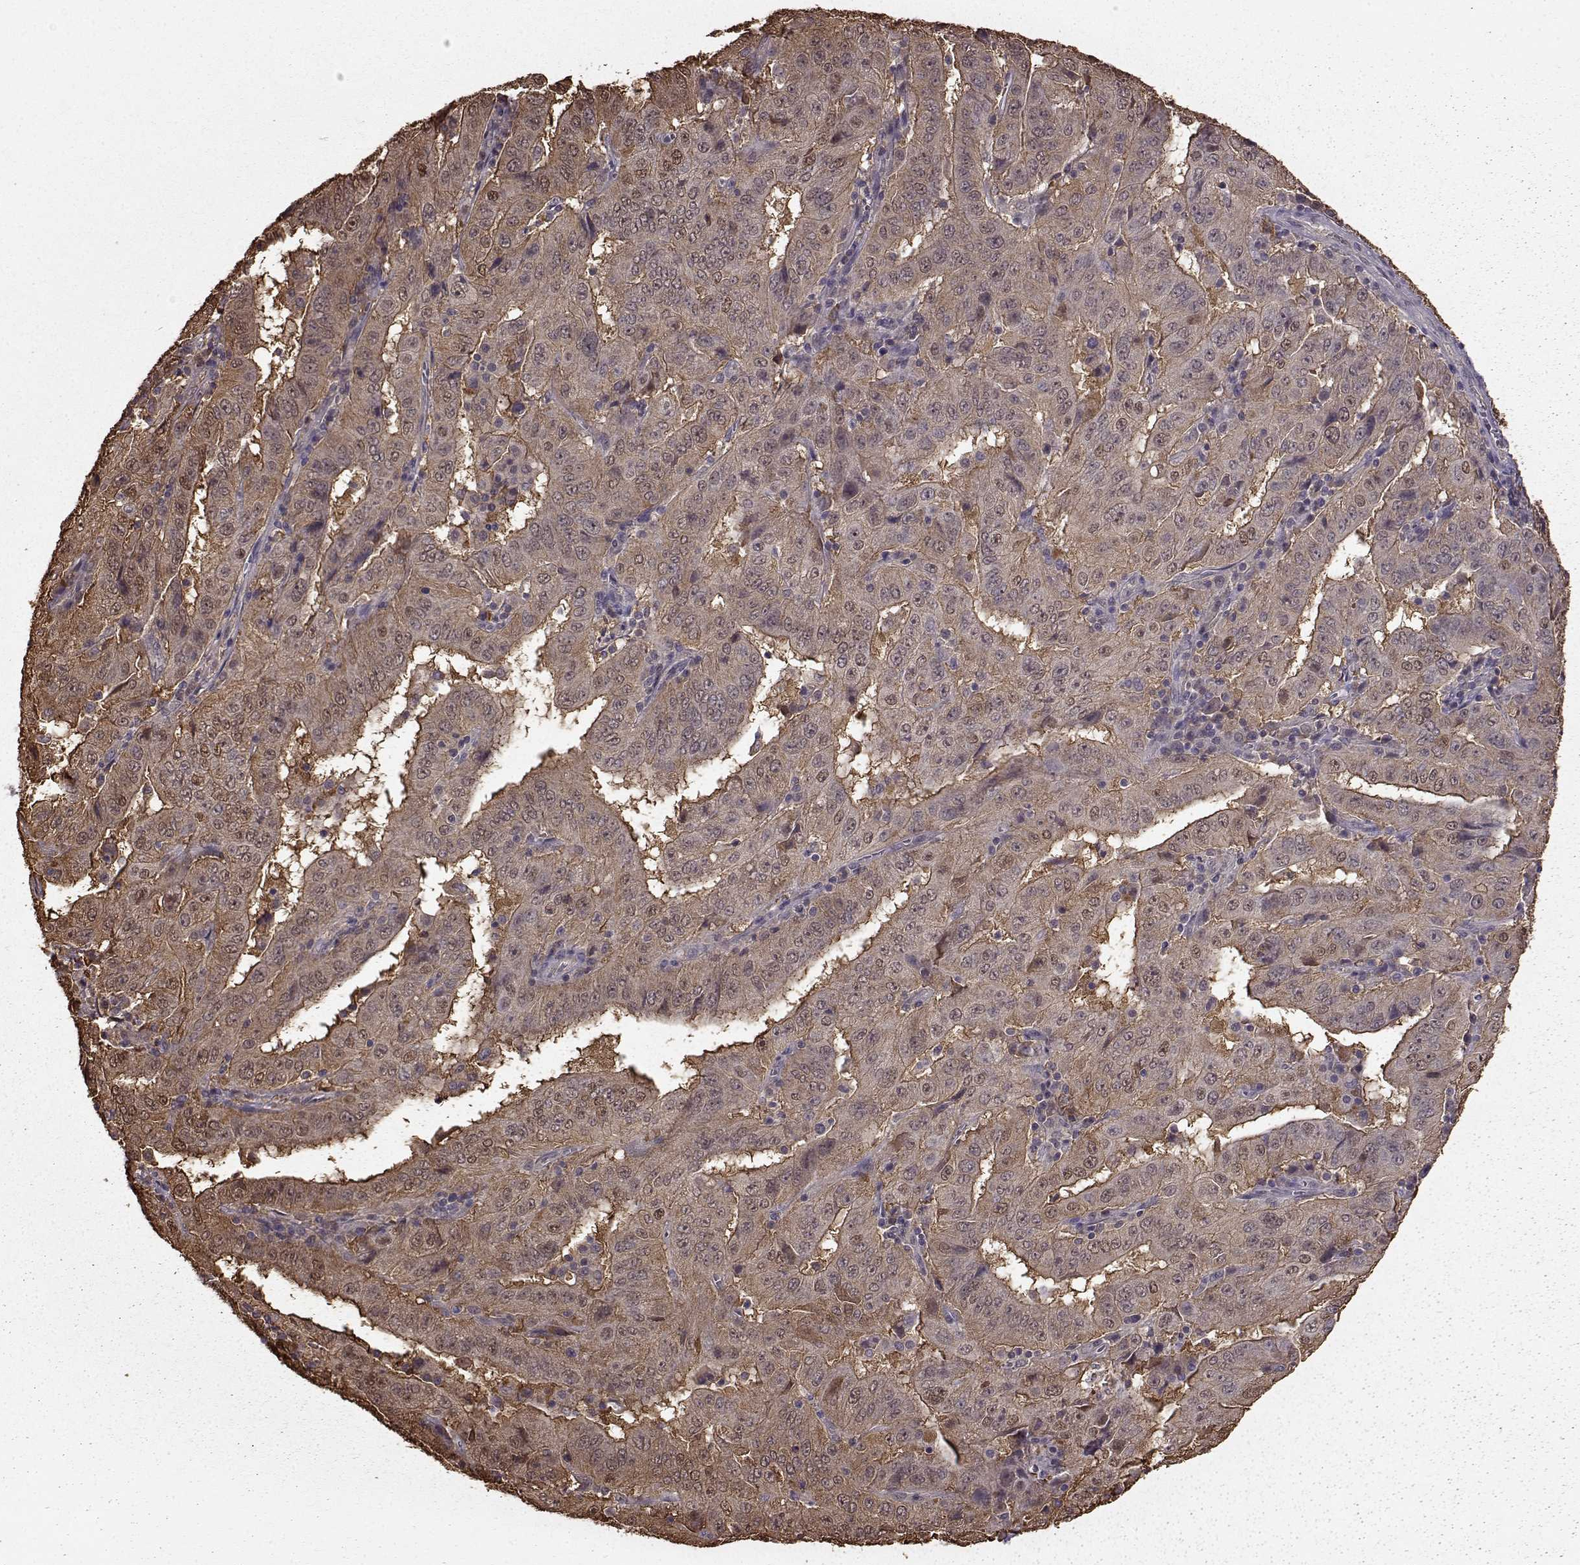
{"staining": {"intensity": "moderate", "quantity": ">75%", "location": "cytoplasmic/membranous"}, "tissue": "pancreatic cancer", "cell_type": "Tumor cells", "image_type": "cancer", "snomed": [{"axis": "morphology", "description": "Adenocarcinoma, NOS"}, {"axis": "topography", "description": "Pancreas"}], "caption": "DAB (3,3'-diaminobenzidine) immunohistochemical staining of human pancreatic cancer (adenocarcinoma) demonstrates moderate cytoplasmic/membranous protein positivity in approximately >75% of tumor cells.", "gene": "NME1-NME2", "patient": {"sex": "male", "age": 63}}